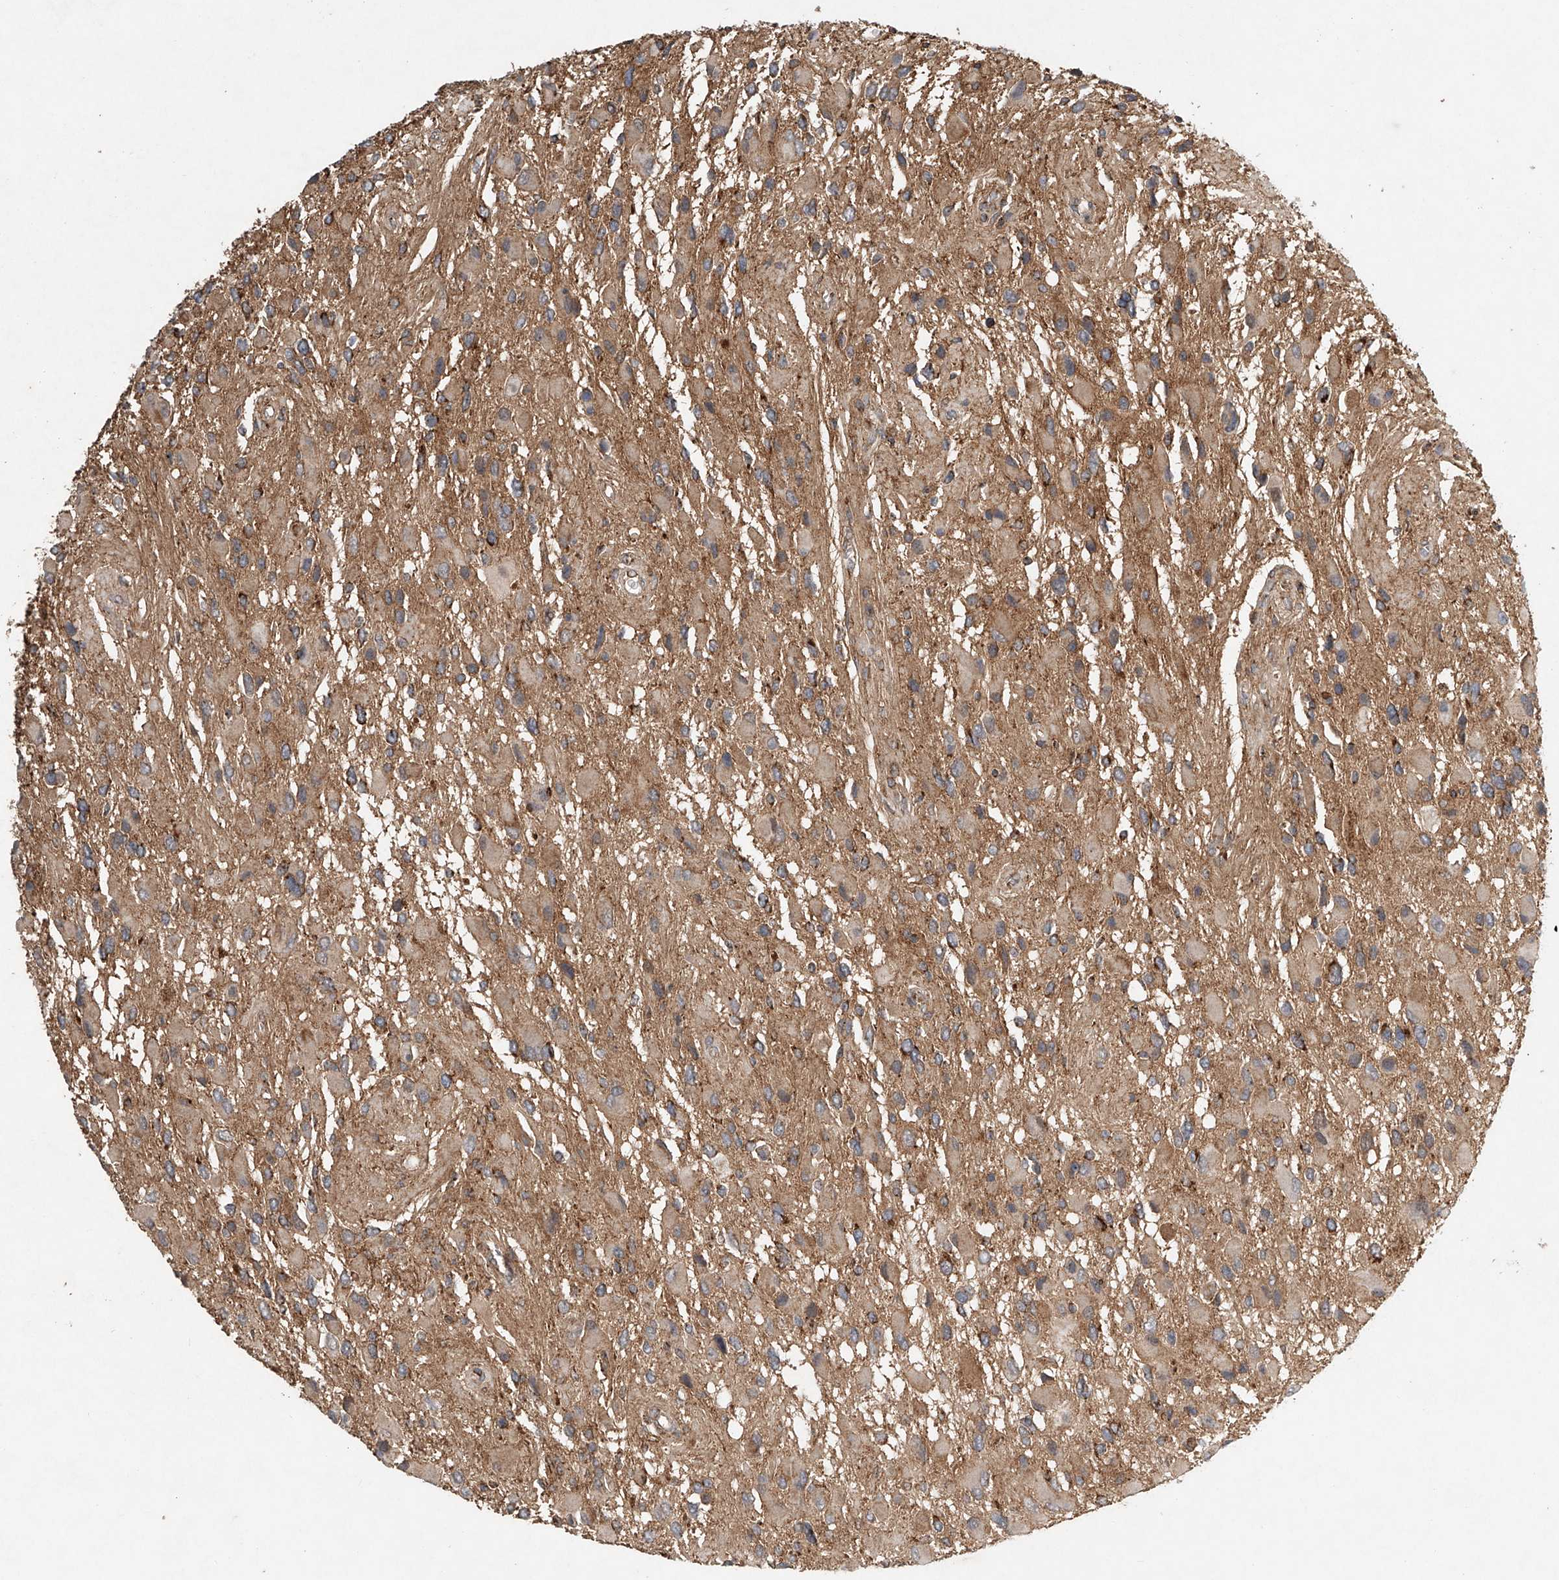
{"staining": {"intensity": "moderate", "quantity": ">75%", "location": "cytoplasmic/membranous"}, "tissue": "glioma", "cell_type": "Tumor cells", "image_type": "cancer", "snomed": [{"axis": "morphology", "description": "Glioma, malignant, High grade"}, {"axis": "topography", "description": "Brain"}], "caption": "This micrograph exhibits high-grade glioma (malignant) stained with immunohistochemistry to label a protein in brown. The cytoplasmic/membranous of tumor cells show moderate positivity for the protein. Nuclei are counter-stained blue.", "gene": "DCAF11", "patient": {"sex": "male", "age": 53}}